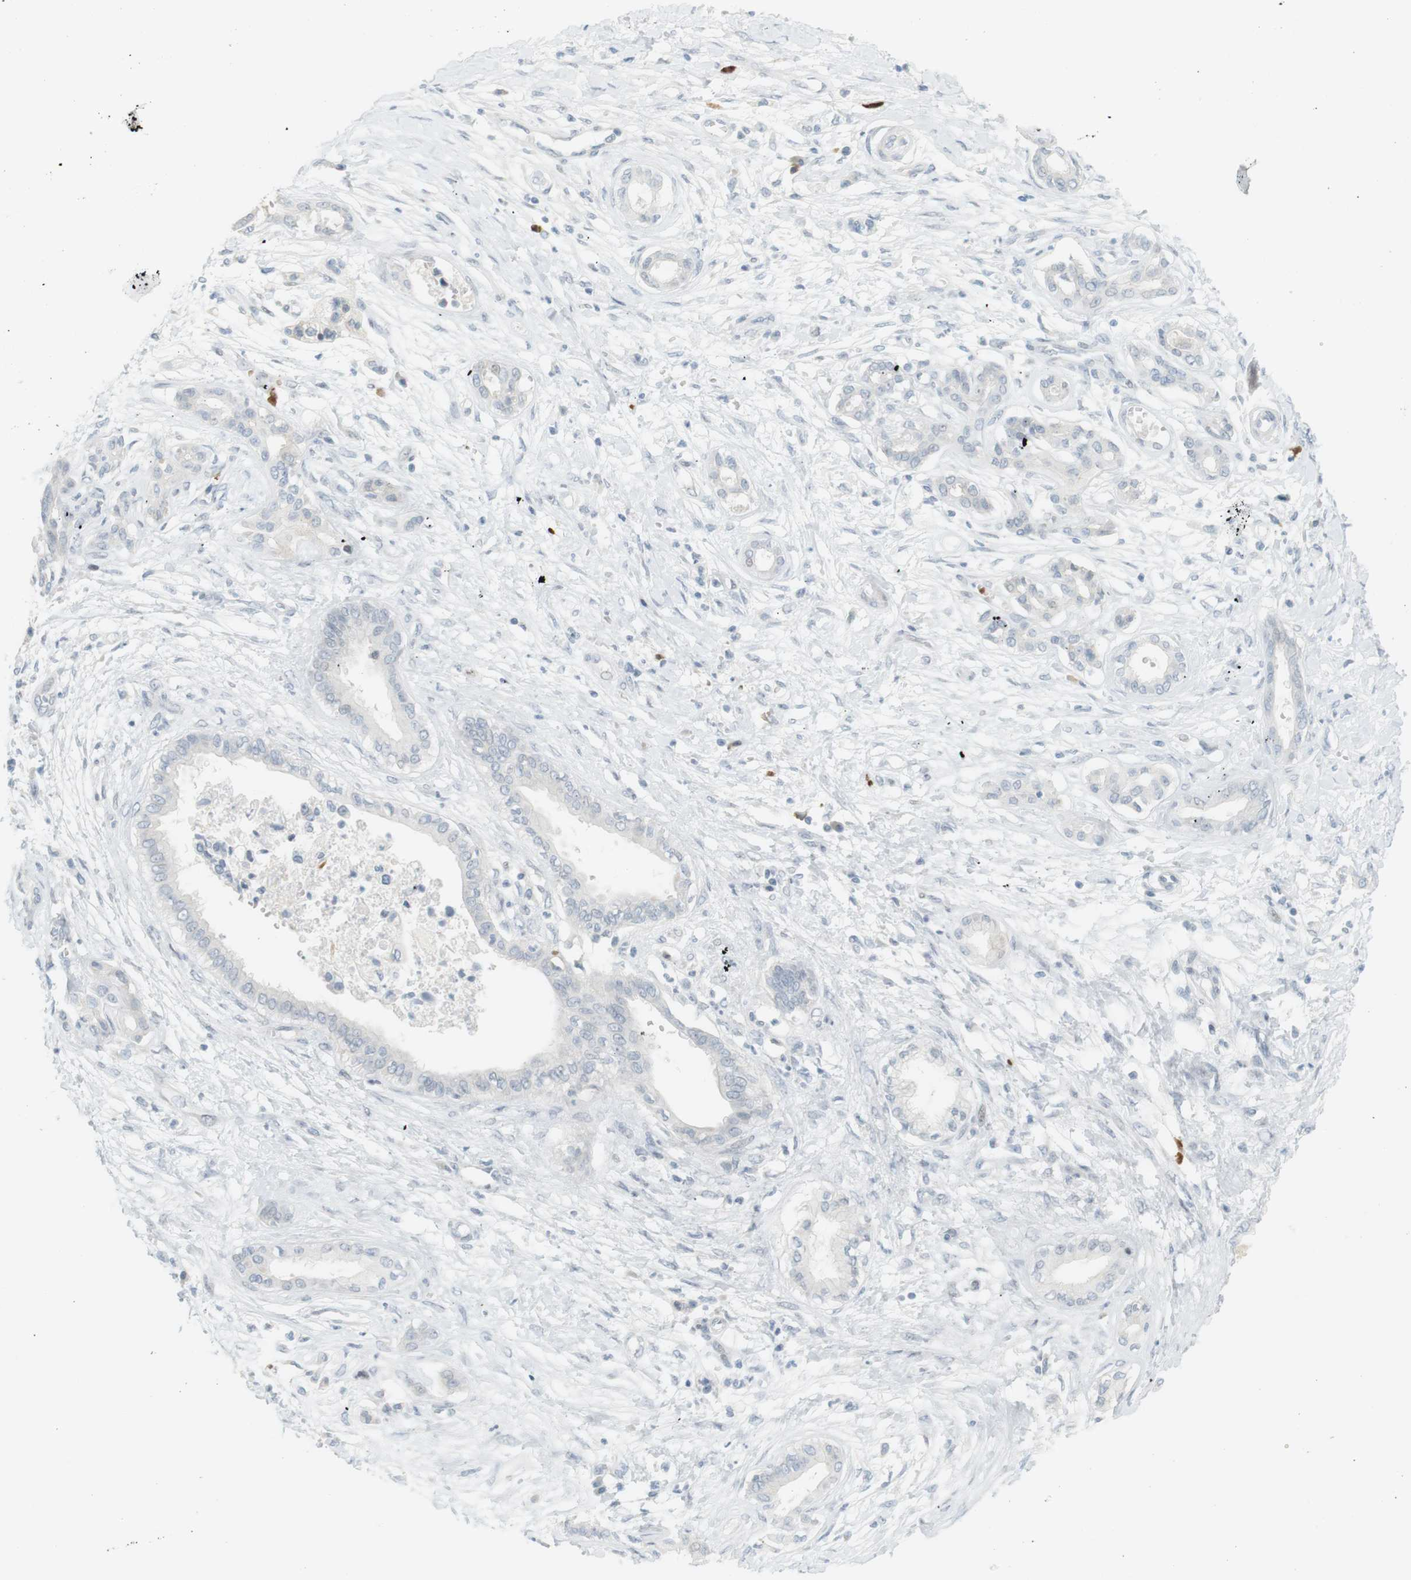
{"staining": {"intensity": "negative", "quantity": "none", "location": "none"}, "tissue": "pancreatic cancer", "cell_type": "Tumor cells", "image_type": "cancer", "snomed": [{"axis": "morphology", "description": "Adenocarcinoma, NOS"}, {"axis": "topography", "description": "Pancreas"}], "caption": "DAB immunohistochemical staining of human pancreatic cancer reveals no significant expression in tumor cells.", "gene": "DMC1", "patient": {"sex": "male", "age": 56}}